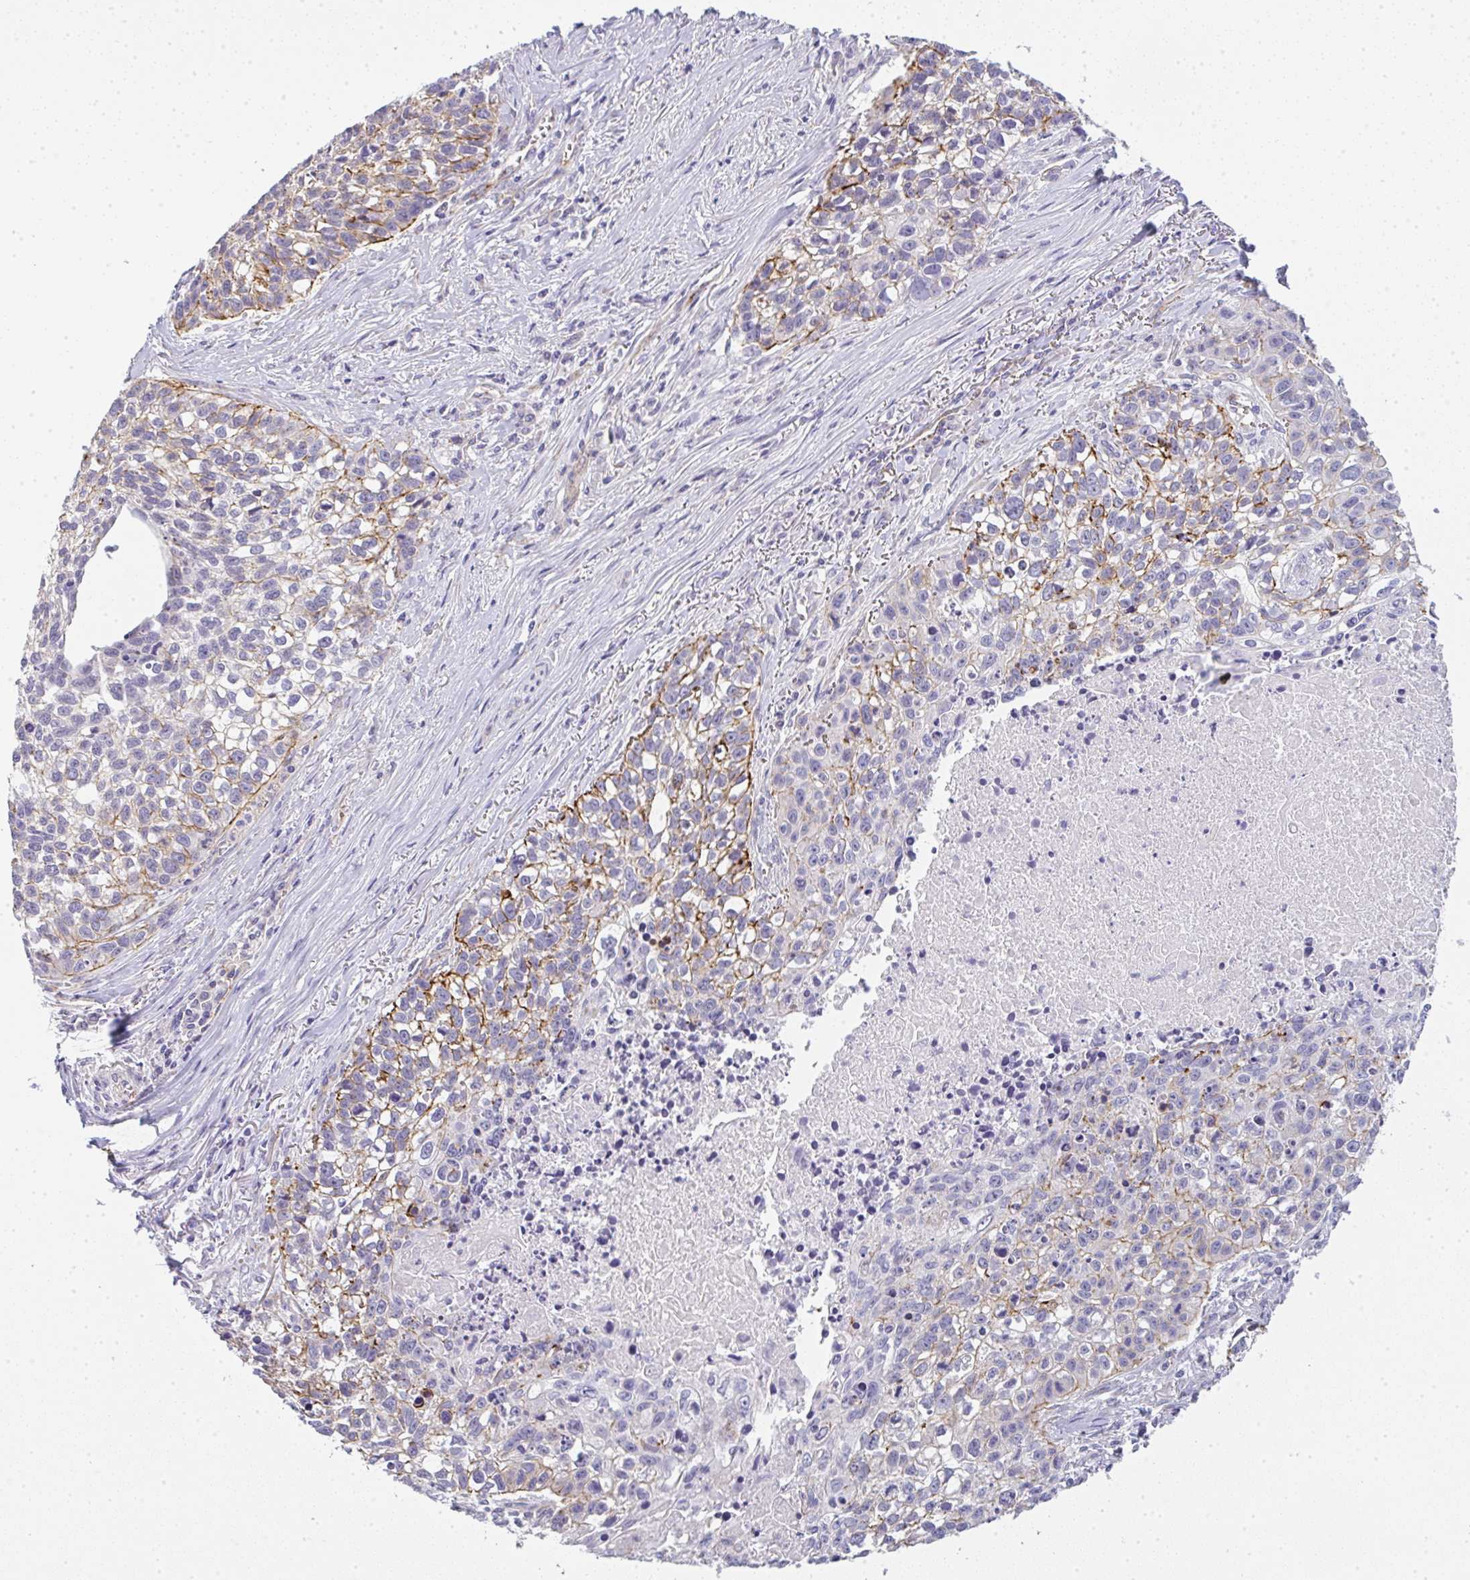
{"staining": {"intensity": "moderate", "quantity": "<25%", "location": "cytoplasmic/membranous"}, "tissue": "lung cancer", "cell_type": "Tumor cells", "image_type": "cancer", "snomed": [{"axis": "morphology", "description": "Squamous cell carcinoma, NOS"}, {"axis": "topography", "description": "Lung"}], "caption": "Tumor cells reveal low levels of moderate cytoplasmic/membranous expression in approximately <25% of cells in human squamous cell carcinoma (lung). Nuclei are stained in blue.", "gene": "LPAR4", "patient": {"sex": "male", "age": 74}}